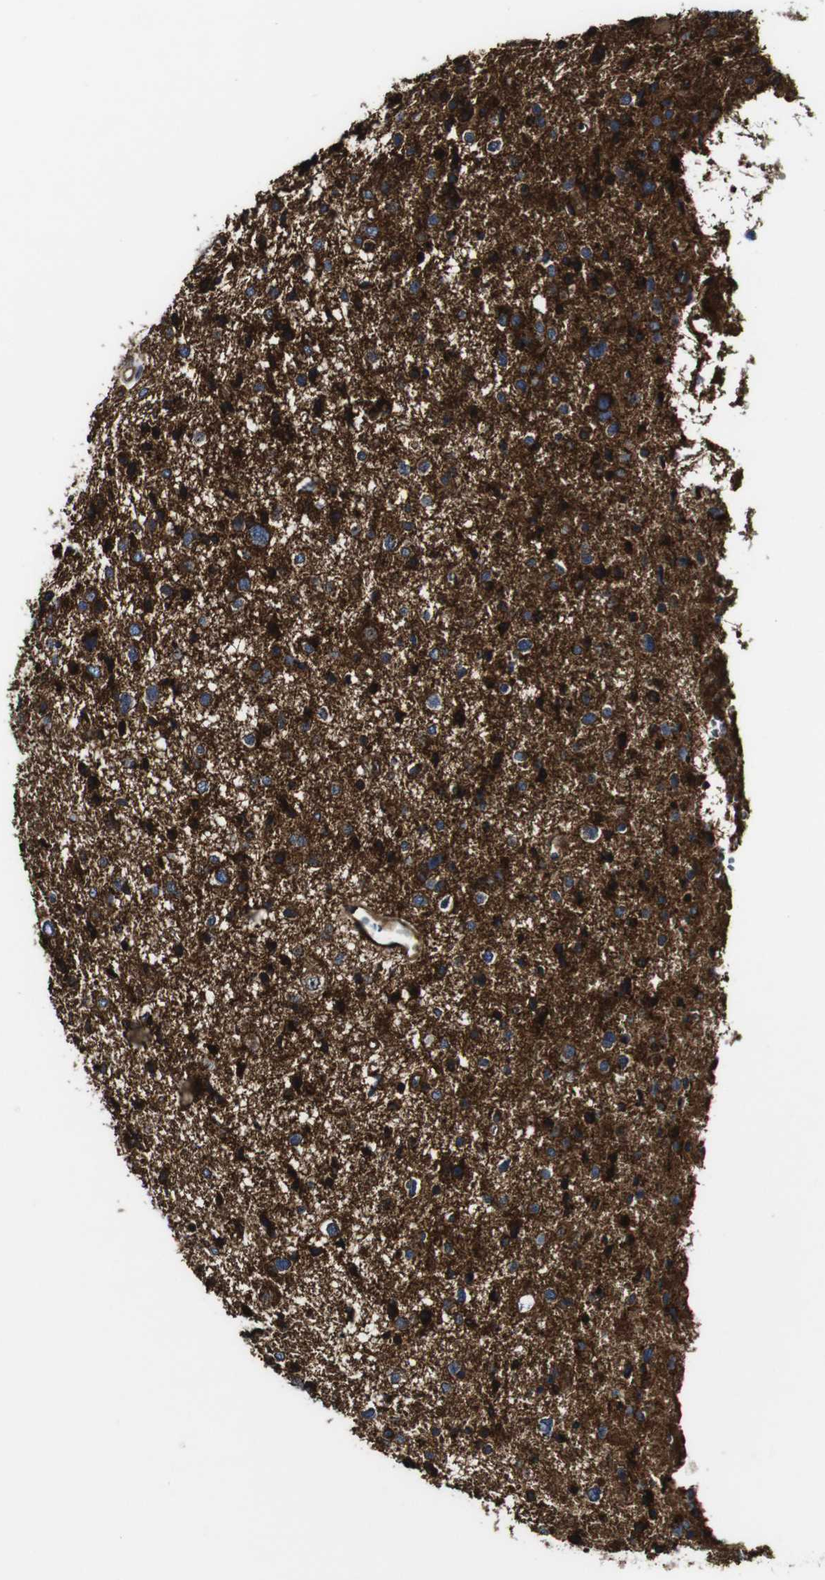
{"staining": {"intensity": "strong", "quantity": "25%-75%", "location": "cytoplasmic/membranous"}, "tissue": "glioma", "cell_type": "Tumor cells", "image_type": "cancer", "snomed": [{"axis": "morphology", "description": "Glioma, malignant, Low grade"}, {"axis": "topography", "description": "Brain"}], "caption": "Human glioma stained with a brown dye displays strong cytoplasmic/membranous positive expression in about 25%-75% of tumor cells.", "gene": "TNIK", "patient": {"sex": "female", "age": 37}}